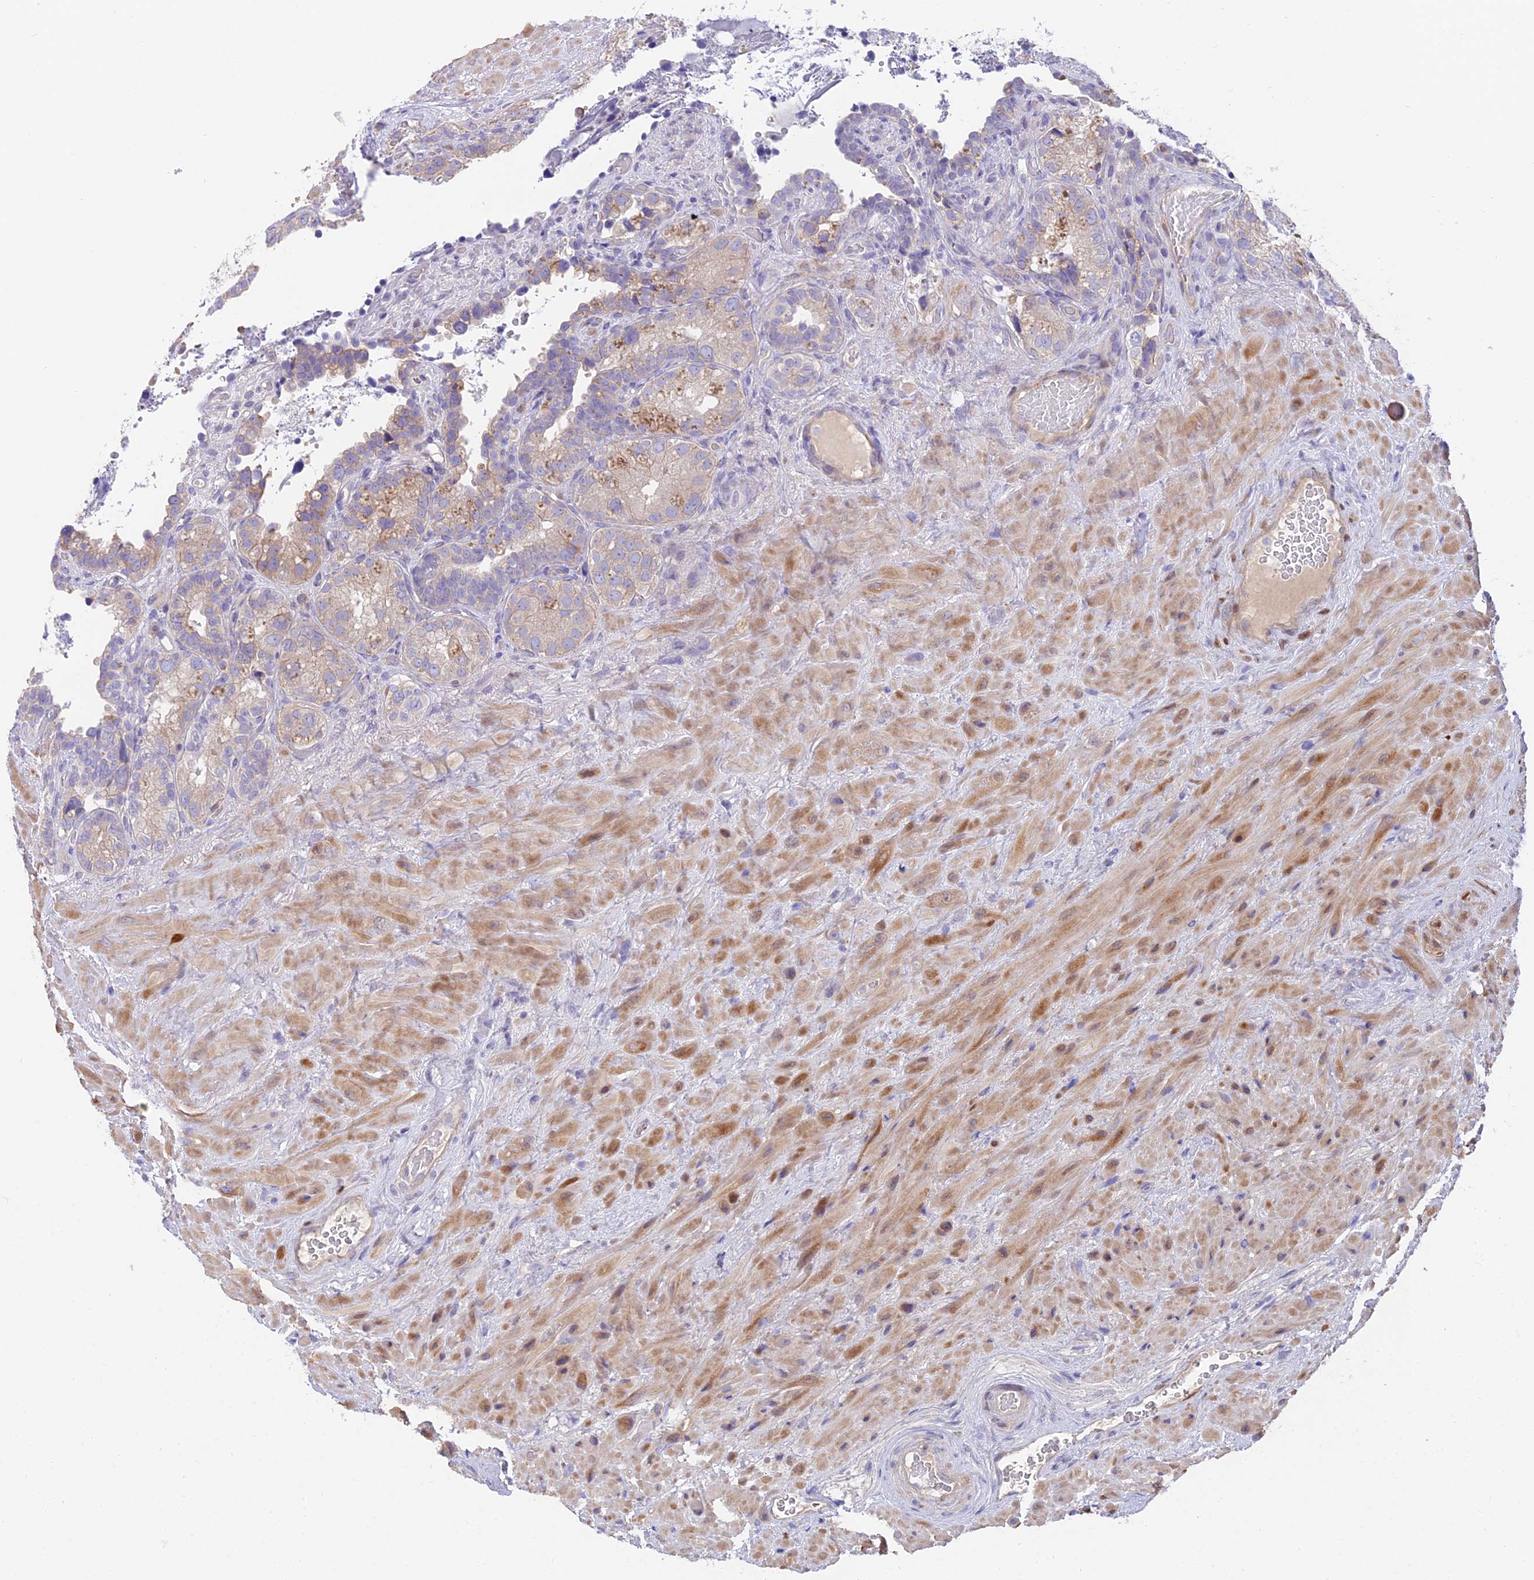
{"staining": {"intensity": "weak", "quantity": "<25%", "location": "cytoplasmic/membranous"}, "tissue": "seminal vesicle", "cell_type": "Glandular cells", "image_type": "normal", "snomed": [{"axis": "morphology", "description": "Normal tissue, NOS"}, {"axis": "topography", "description": "Seminal veicle"}, {"axis": "topography", "description": "Peripheral nerve tissue"}], "caption": "A micrograph of seminal vesicle stained for a protein demonstrates no brown staining in glandular cells.", "gene": "FAM168B", "patient": {"sex": "male", "age": 67}}